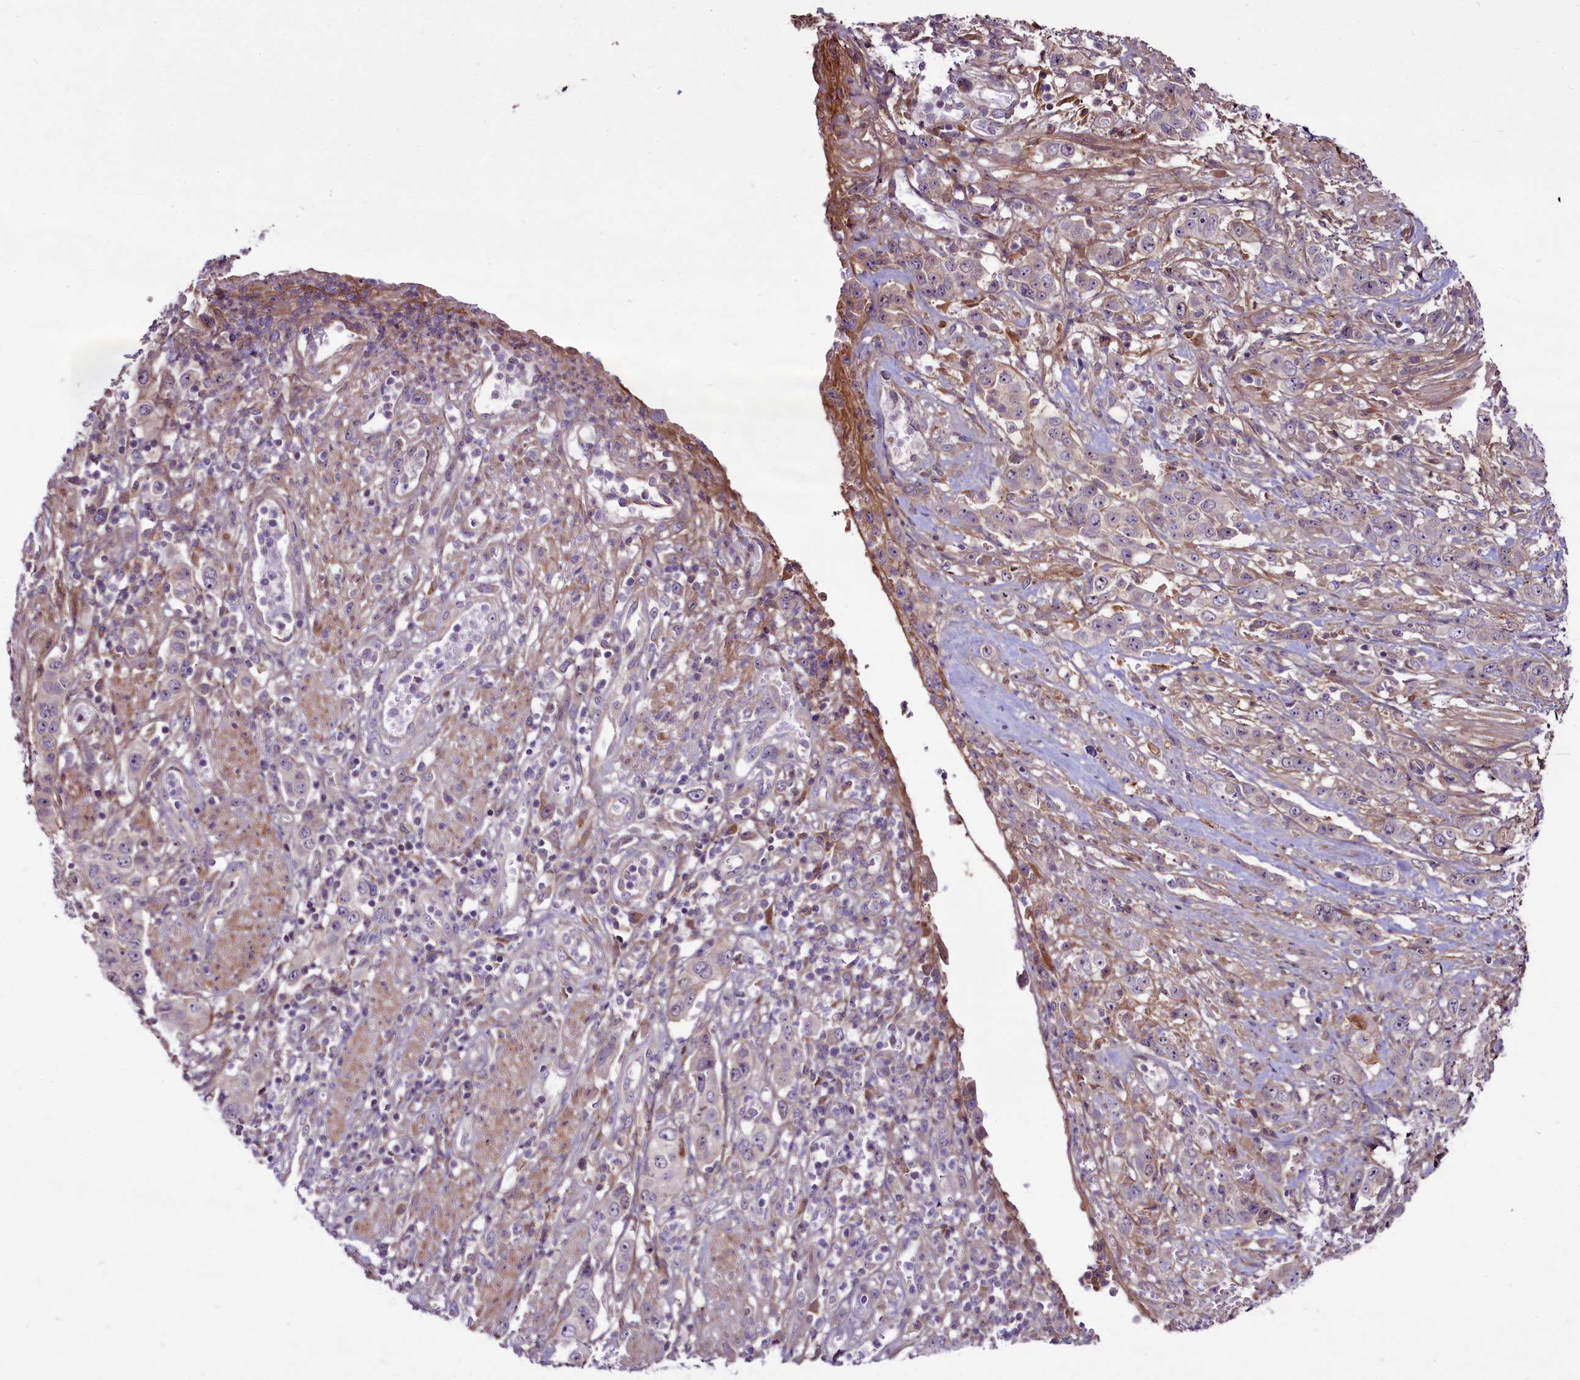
{"staining": {"intensity": "weak", "quantity": "<25%", "location": "nuclear"}, "tissue": "stomach cancer", "cell_type": "Tumor cells", "image_type": "cancer", "snomed": [{"axis": "morphology", "description": "Adenocarcinoma, NOS"}, {"axis": "topography", "description": "Stomach, upper"}], "caption": "This is a photomicrograph of immunohistochemistry (IHC) staining of stomach cancer, which shows no positivity in tumor cells.", "gene": "RSBN1", "patient": {"sex": "male", "age": 62}}